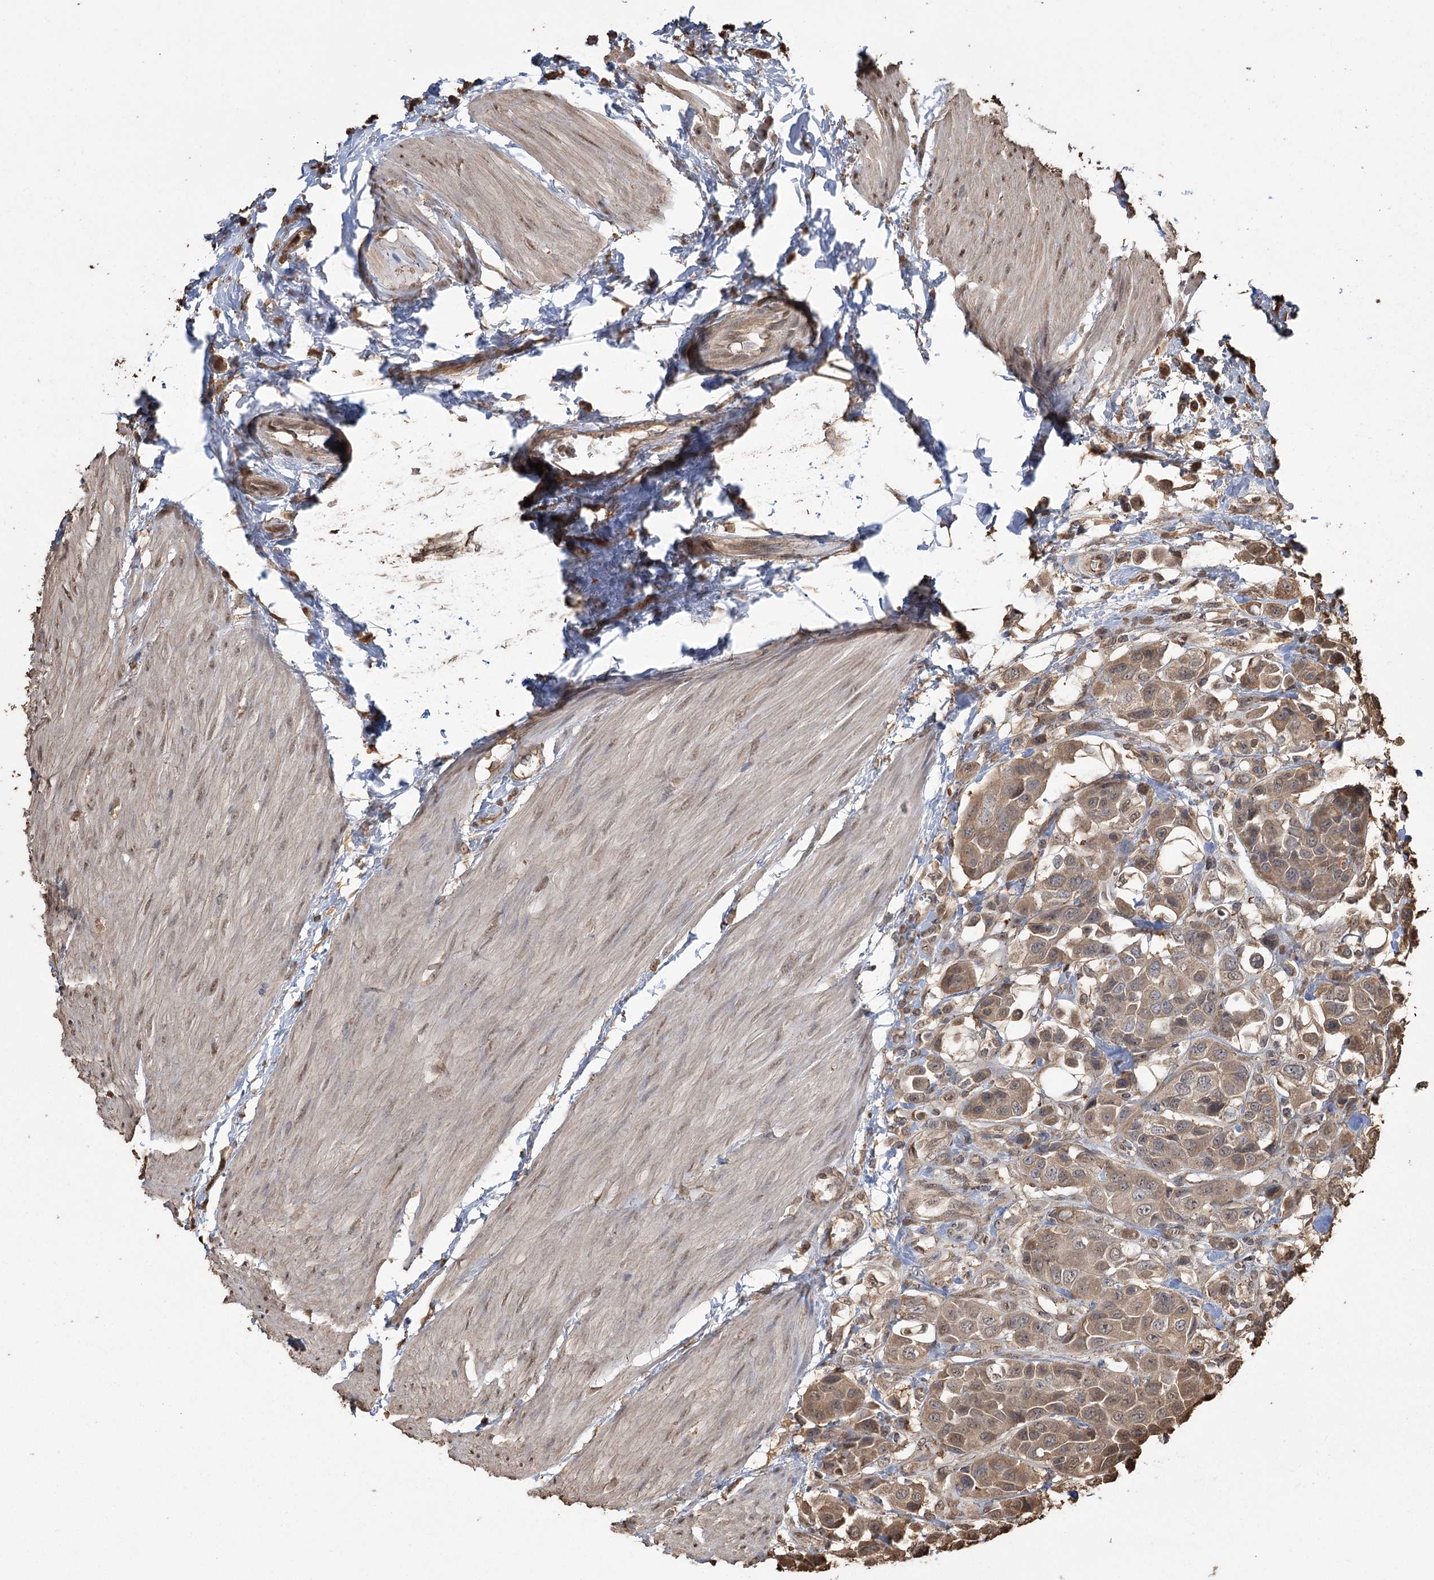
{"staining": {"intensity": "moderate", "quantity": "25%-75%", "location": "cytoplasmic/membranous"}, "tissue": "urothelial cancer", "cell_type": "Tumor cells", "image_type": "cancer", "snomed": [{"axis": "morphology", "description": "Urothelial carcinoma, High grade"}, {"axis": "topography", "description": "Urinary bladder"}], "caption": "This is an image of immunohistochemistry (IHC) staining of high-grade urothelial carcinoma, which shows moderate staining in the cytoplasmic/membranous of tumor cells.", "gene": "PLCH1", "patient": {"sex": "male", "age": 50}}